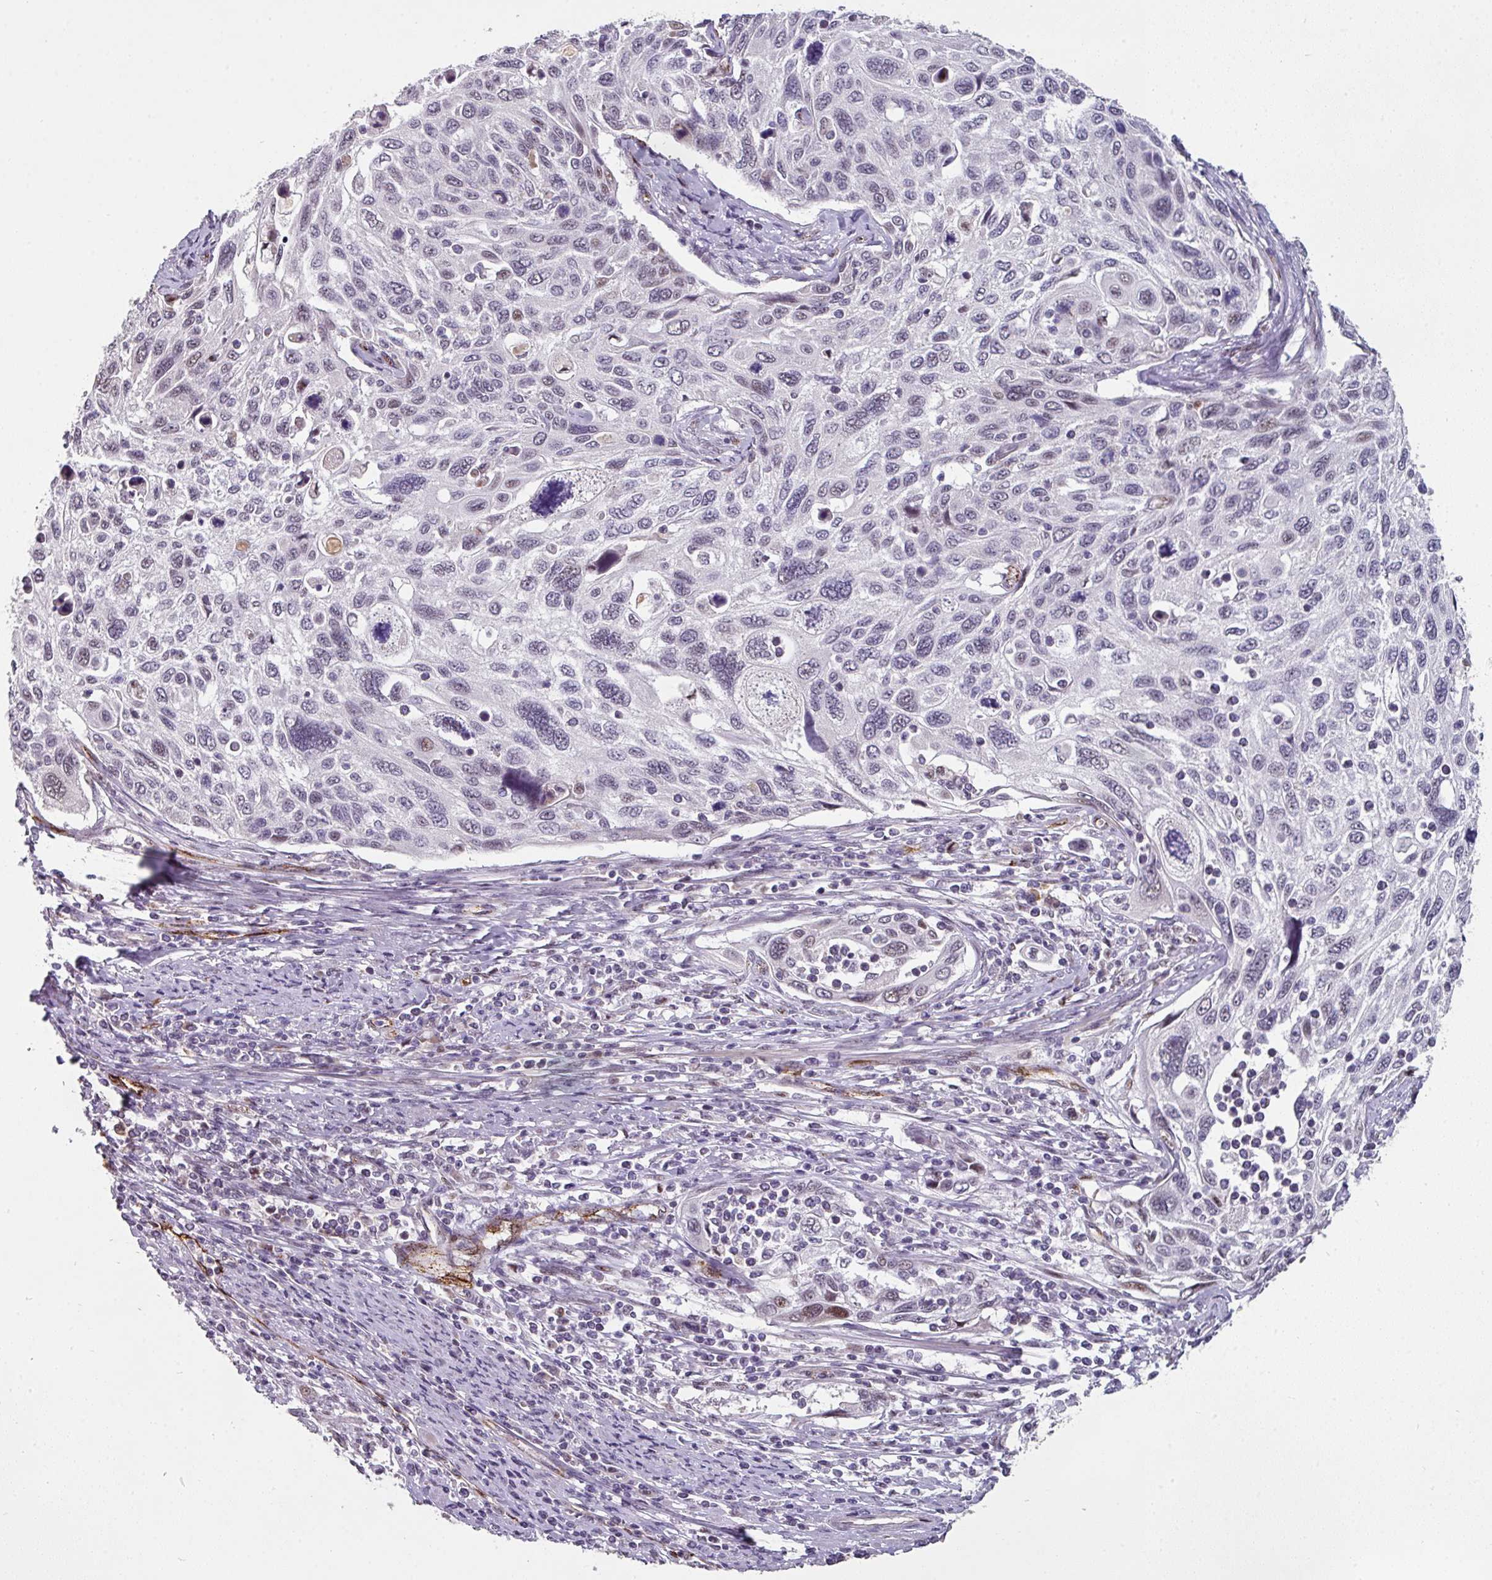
{"staining": {"intensity": "moderate", "quantity": "<25%", "location": "nuclear"}, "tissue": "cervical cancer", "cell_type": "Tumor cells", "image_type": "cancer", "snomed": [{"axis": "morphology", "description": "Squamous cell carcinoma, NOS"}, {"axis": "topography", "description": "Cervix"}], "caption": "DAB immunohistochemical staining of human squamous cell carcinoma (cervical) shows moderate nuclear protein expression in about <25% of tumor cells.", "gene": "SIDT2", "patient": {"sex": "female", "age": 70}}